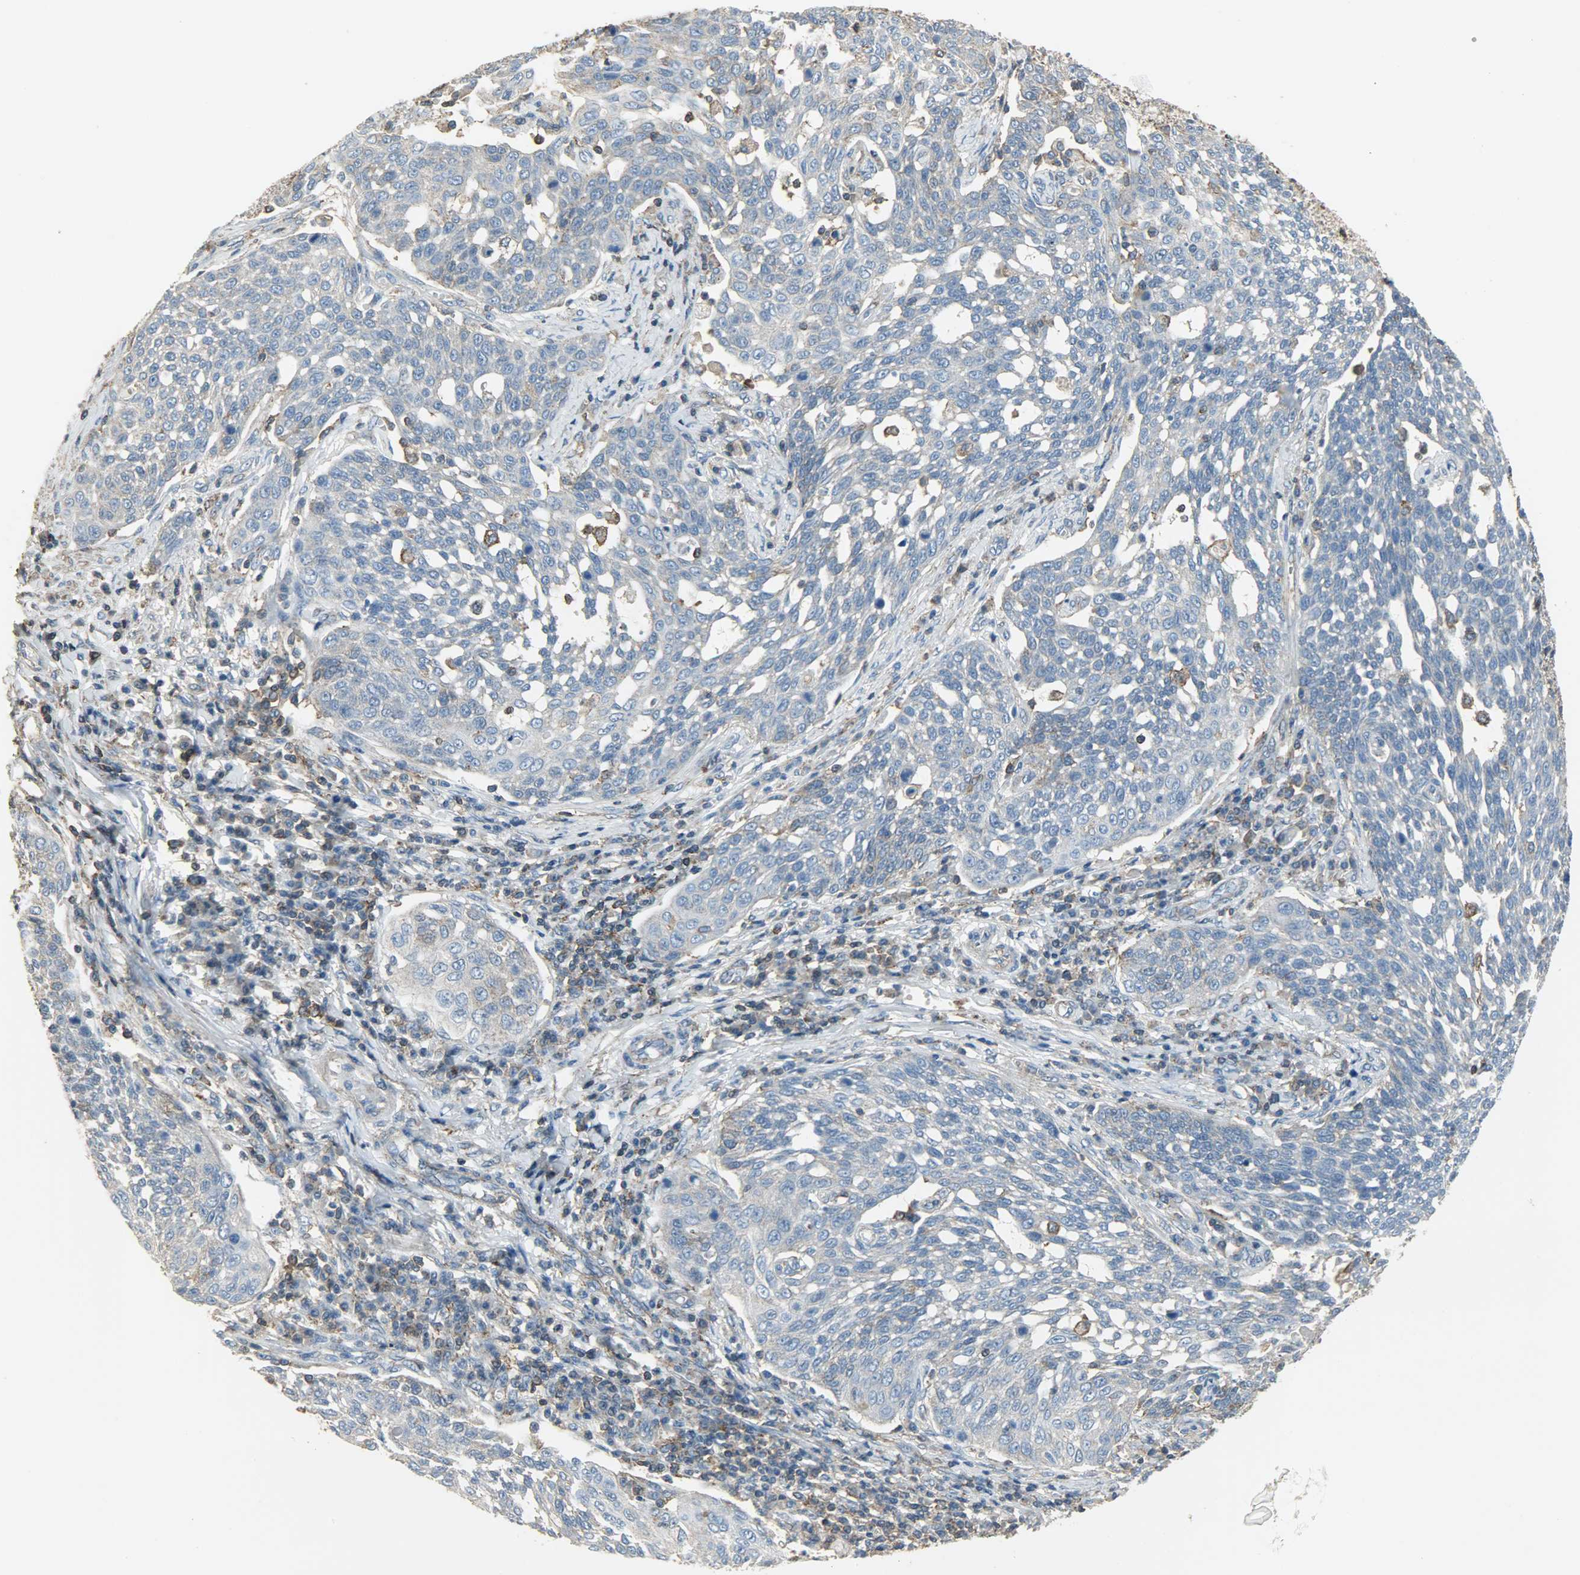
{"staining": {"intensity": "weak", "quantity": "25%-75%", "location": "cytoplasmic/membranous"}, "tissue": "cervical cancer", "cell_type": "Tumor cells", "image_type": "cancer", "snomed": [{"axis": "morphology", "description": "Squamous cell carcinoma, NOS"}, {"axis": "topography", "description": "Cervix"}], "caption": "A high-resolution histopathology image shows IHC staining of cervical cancer, which demonstrates weak cytoplasmic/membranous positivity in approximately 25%-75% of tumor cells.", "gene": "DNAJA4", "patient": {"sex": "female", "age": 34}}